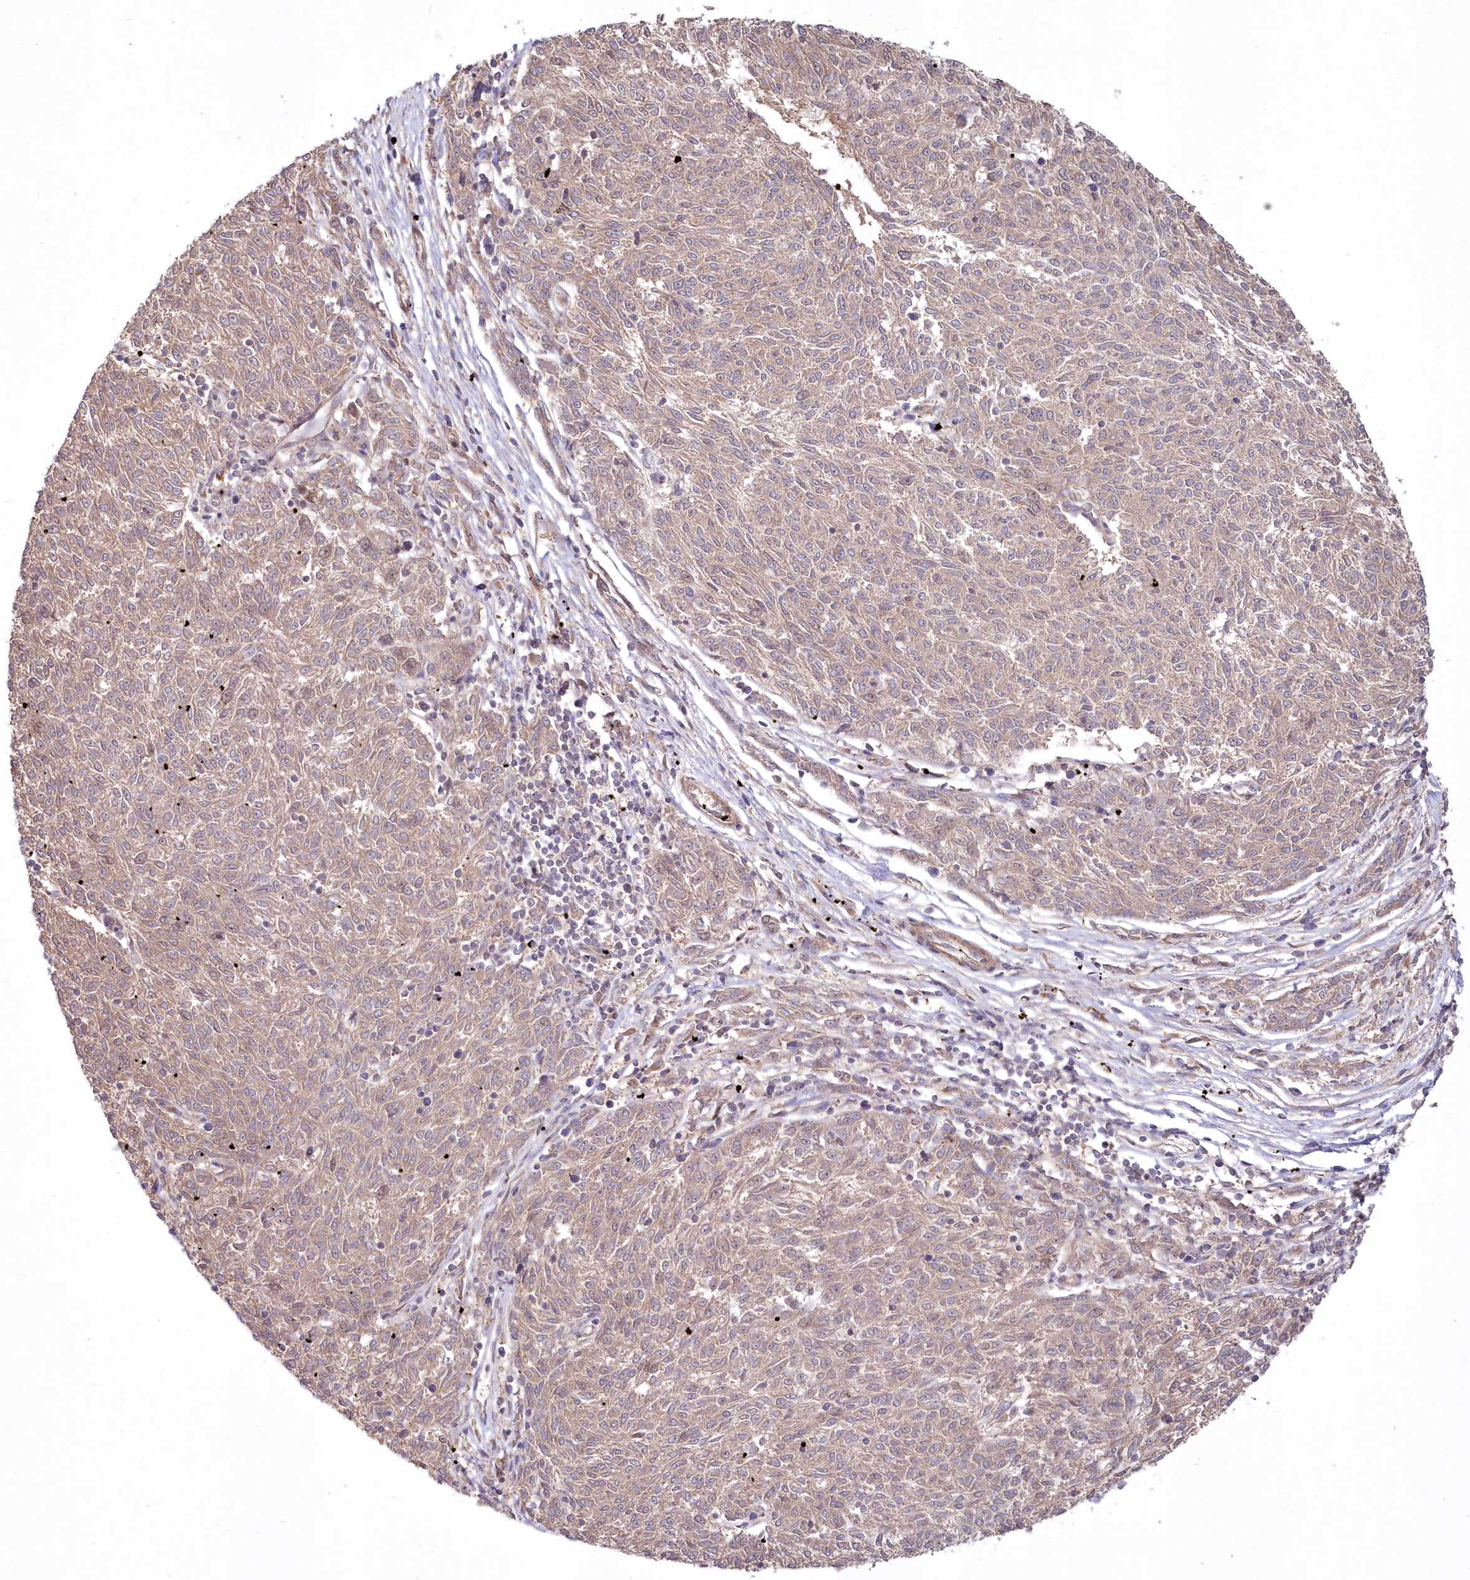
{"staining": {"intensity": "weak", "quantity": ">75%", "location": "cytoplasmic/membranous"}, "tissue": "melanoma", "cell_type": "Tumor cells", "image_type": "cancer", "snomed": [{"axis": "morphology", "description": "Malignant melanoma, NOS"}, {"axis": "topography", "description": "Skin"}], "caption": "The micrograph demonstrates a brown stain indicating the presence of a protein in the cytoplasmic/membranous of tumor cells in melanoma.", "gene": "TBCA", "patient": {"sex": "female", "age": 72}}